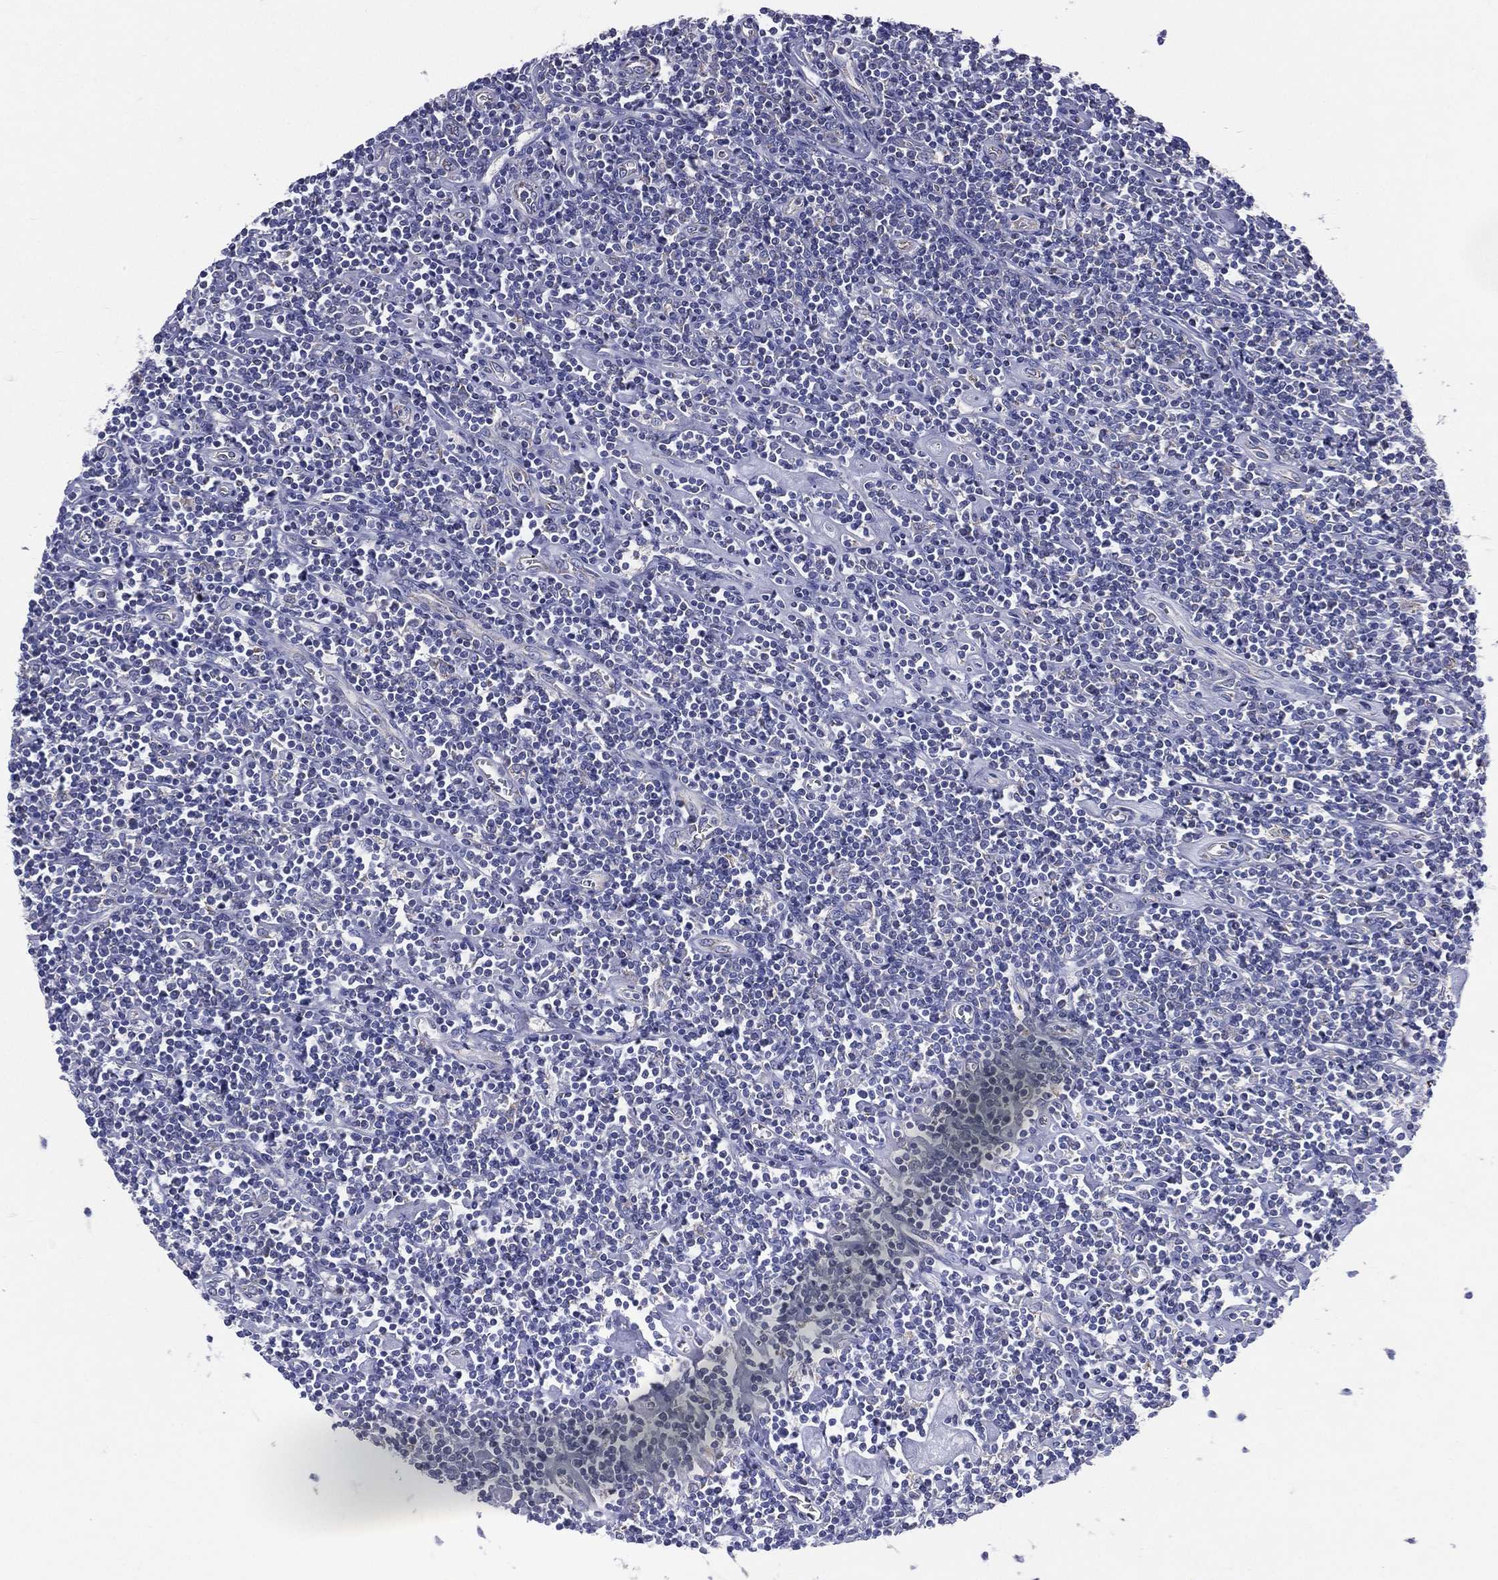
{"staining": {"intensity": "negative", "quantity": "none", "location": "none"}, "tissue": "lymphoma", "cell_type": "Tumor cells", "image_type": "cancer", "snomed": [{"axis": "morphology", "description": "Hodgkin's disease, NOS"}, {"axis": "topography", "description": "Lymph node"}], "caption": "The image reveals no significant positivity in tumor cells of Hodgkin's disease.", "gene": "PWWP3A", "patient": {"sex": "male", "age": 40}}